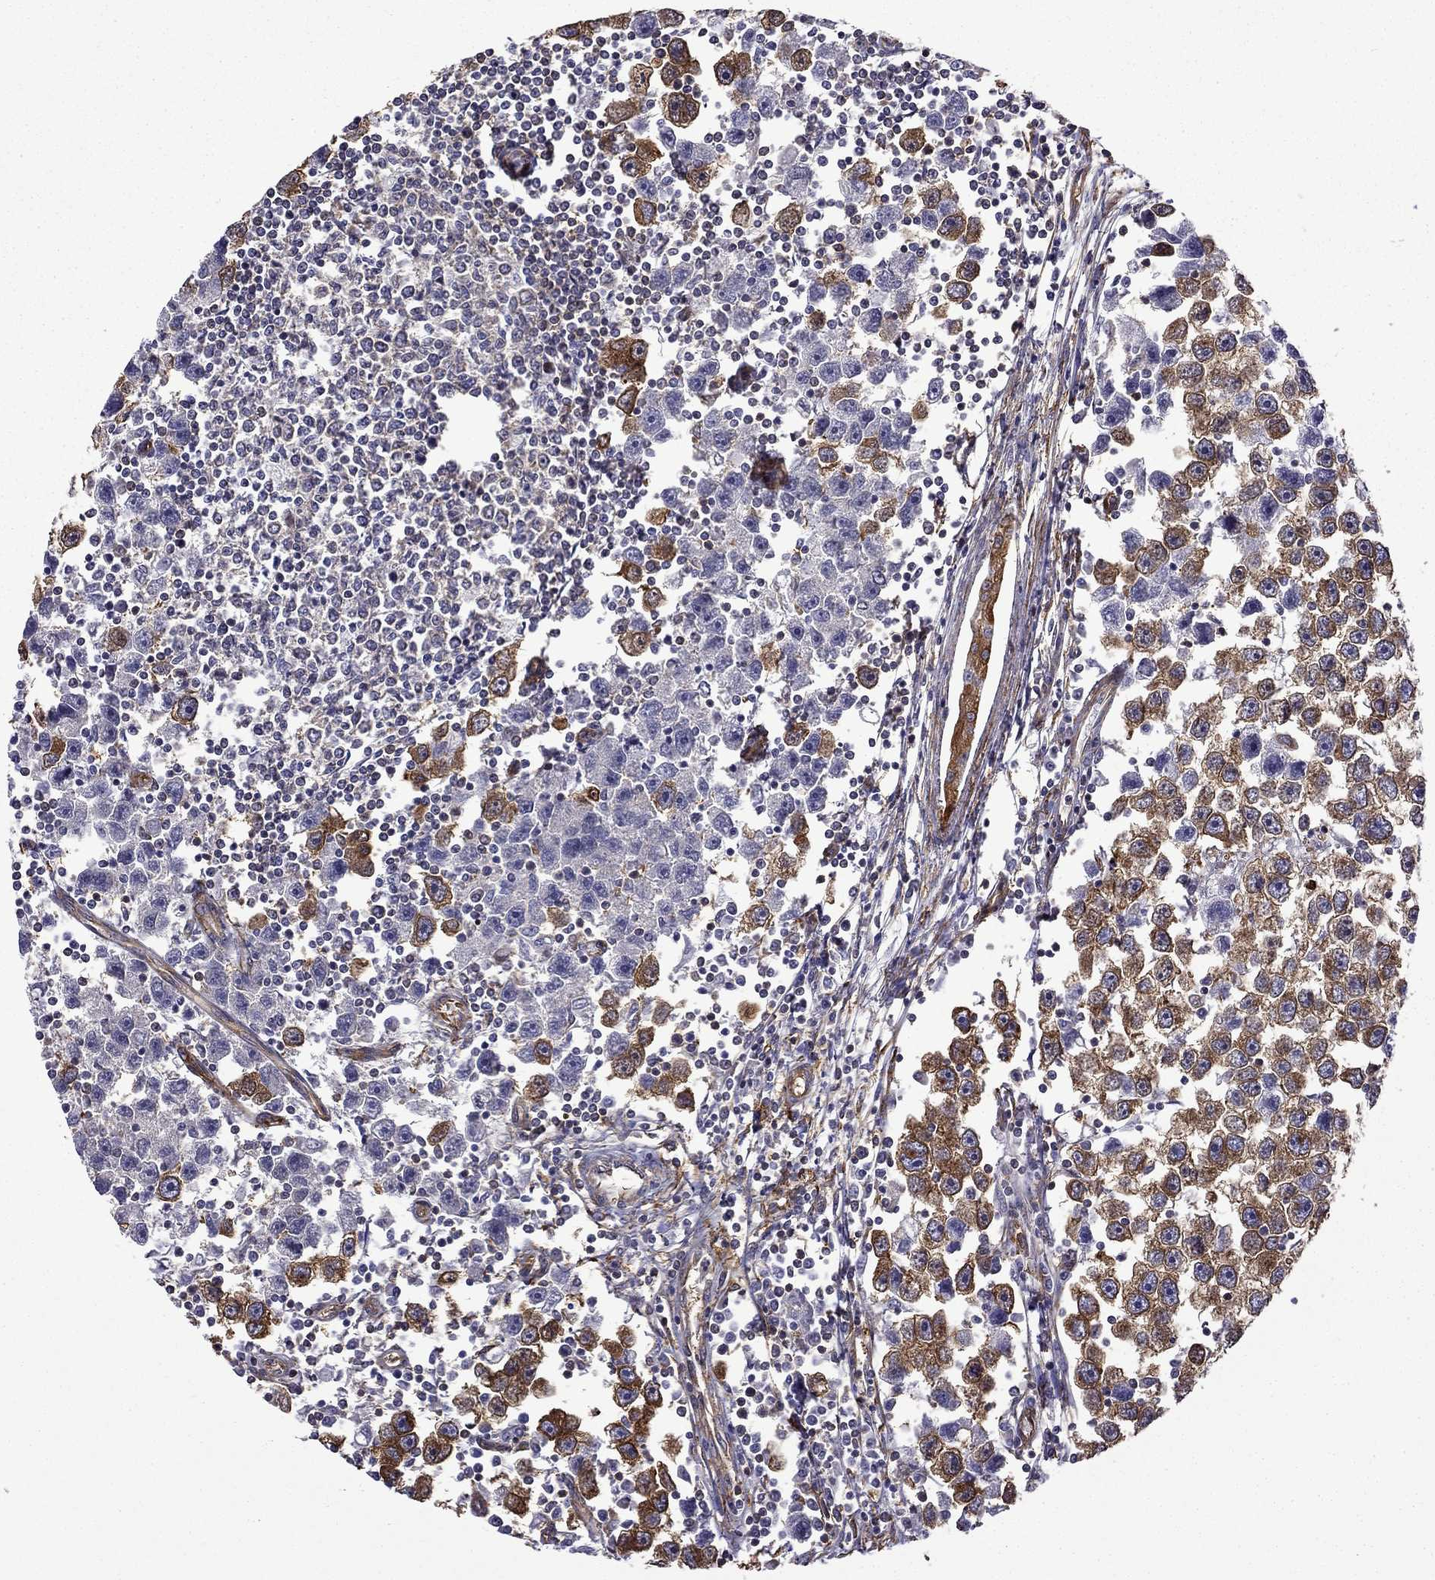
{"staining": {"intensity": "strong", "quantity": "25%-75%", "location": "cytoplasmic/membranous"}, "tissue": "testis cancer", "cell_type": "Tumor cells", "image_type": "cancer", "snomed": [{"axis": "morphology", "description": "Seminoma, NOS"}, {"axis": "topography", "description": "Testis"}], "caption": "This is a micrograph of IHC staining of seminoma (testis), which shows strong expression in the cytoplasmic/membranous of tumor cells.", "gene": "MAP4", "patient": {"sex": "male", "age": 30}}